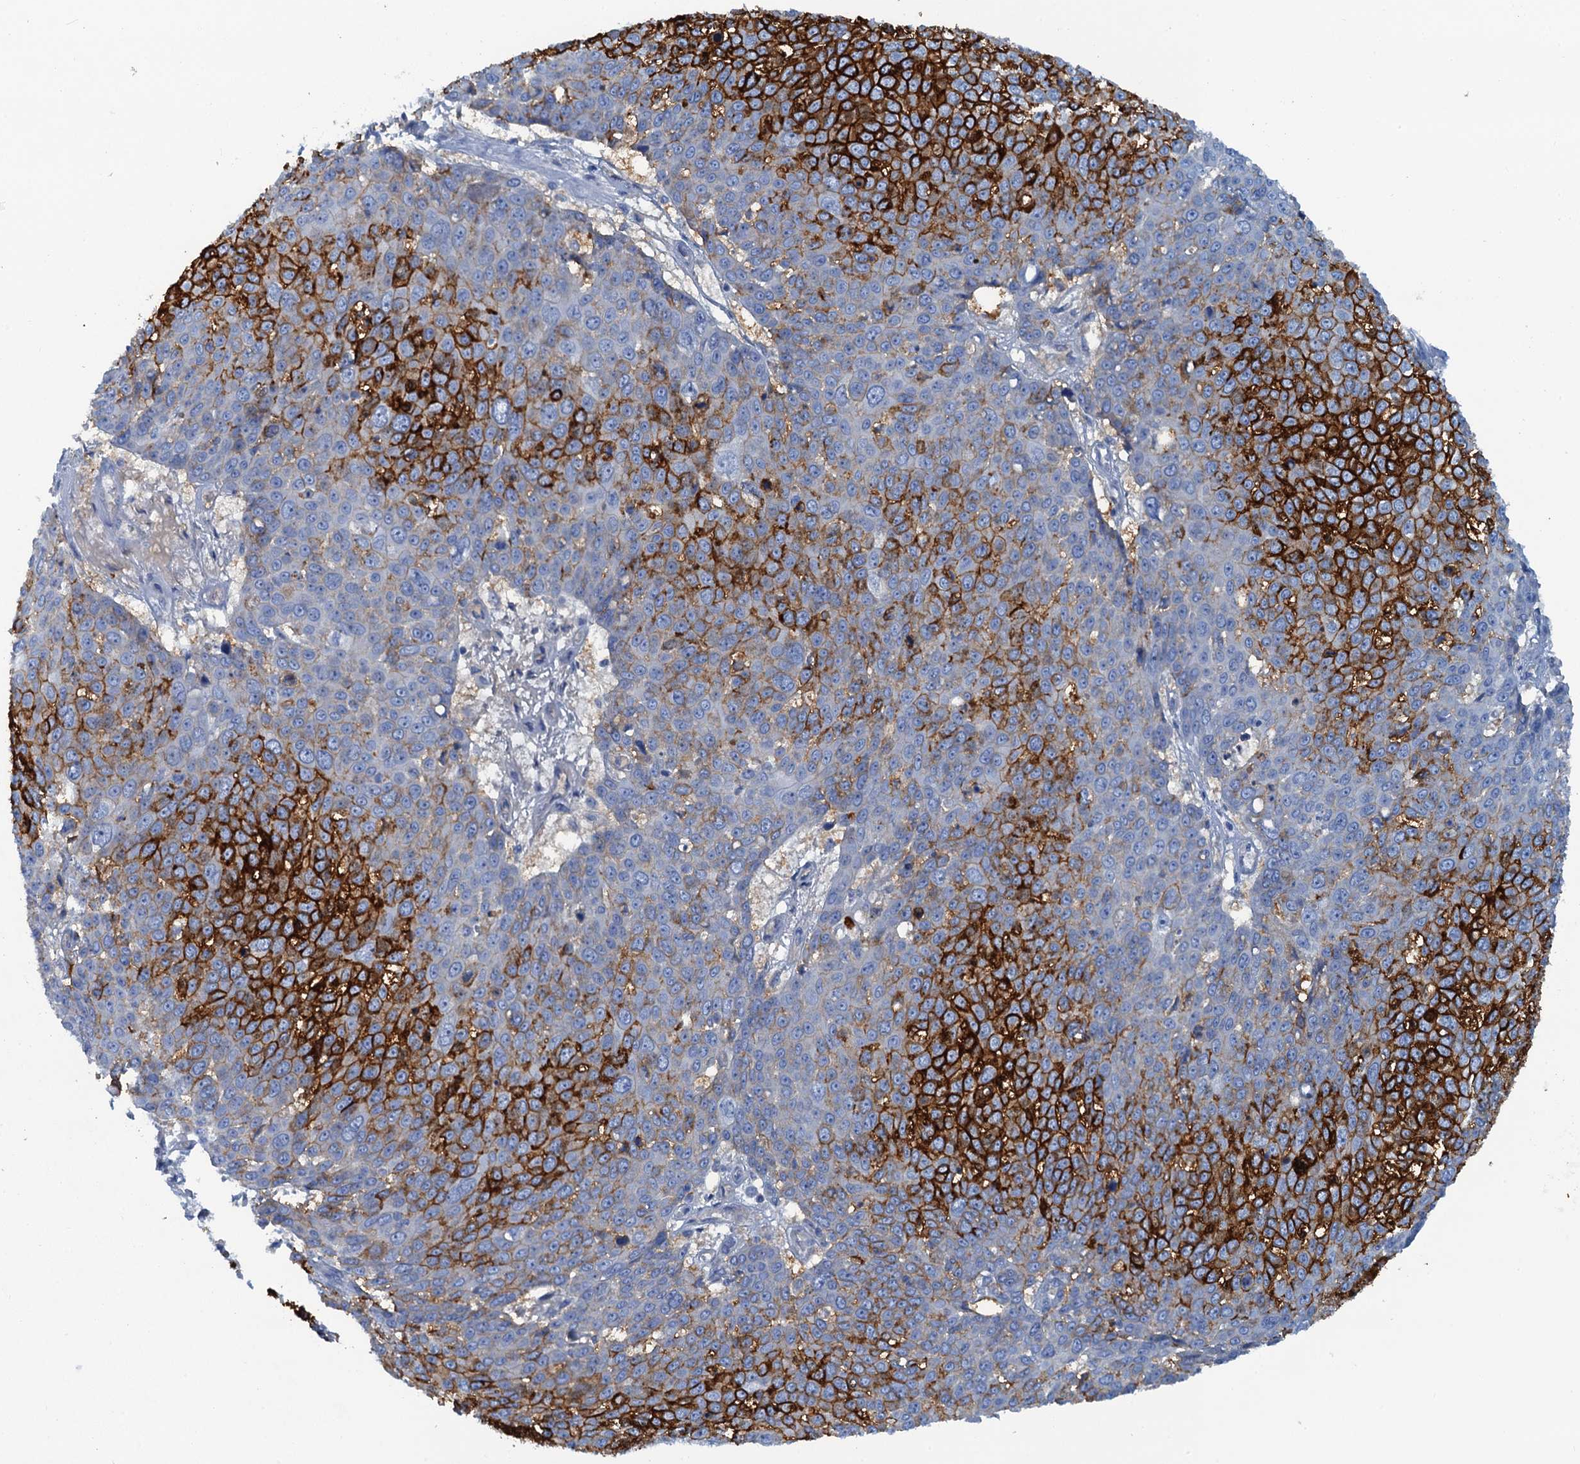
{"staining": {"intensity": "strong", "quantity": "25%-75%", "location": "cytoplasmic/membranous"}, "tissue": "skin cancer", "cell_type": "Tumor cells", "image_type": "cancer", "snomed": [{"axis": "morphology", "description": "Squamous cell carcinoma, NOS"}, {"axis": "topography", "description": "Skin"}], "caption": "This micrograph exhibits immunohistochemistry (IHC) staining of squamous cell carcinoma (skin), with high strong cytoplasmic/membranous expression in about 25%-75% of tumor cells.", "gene": "MYADML2", "patient": {"sex": "male", "age": 71}}